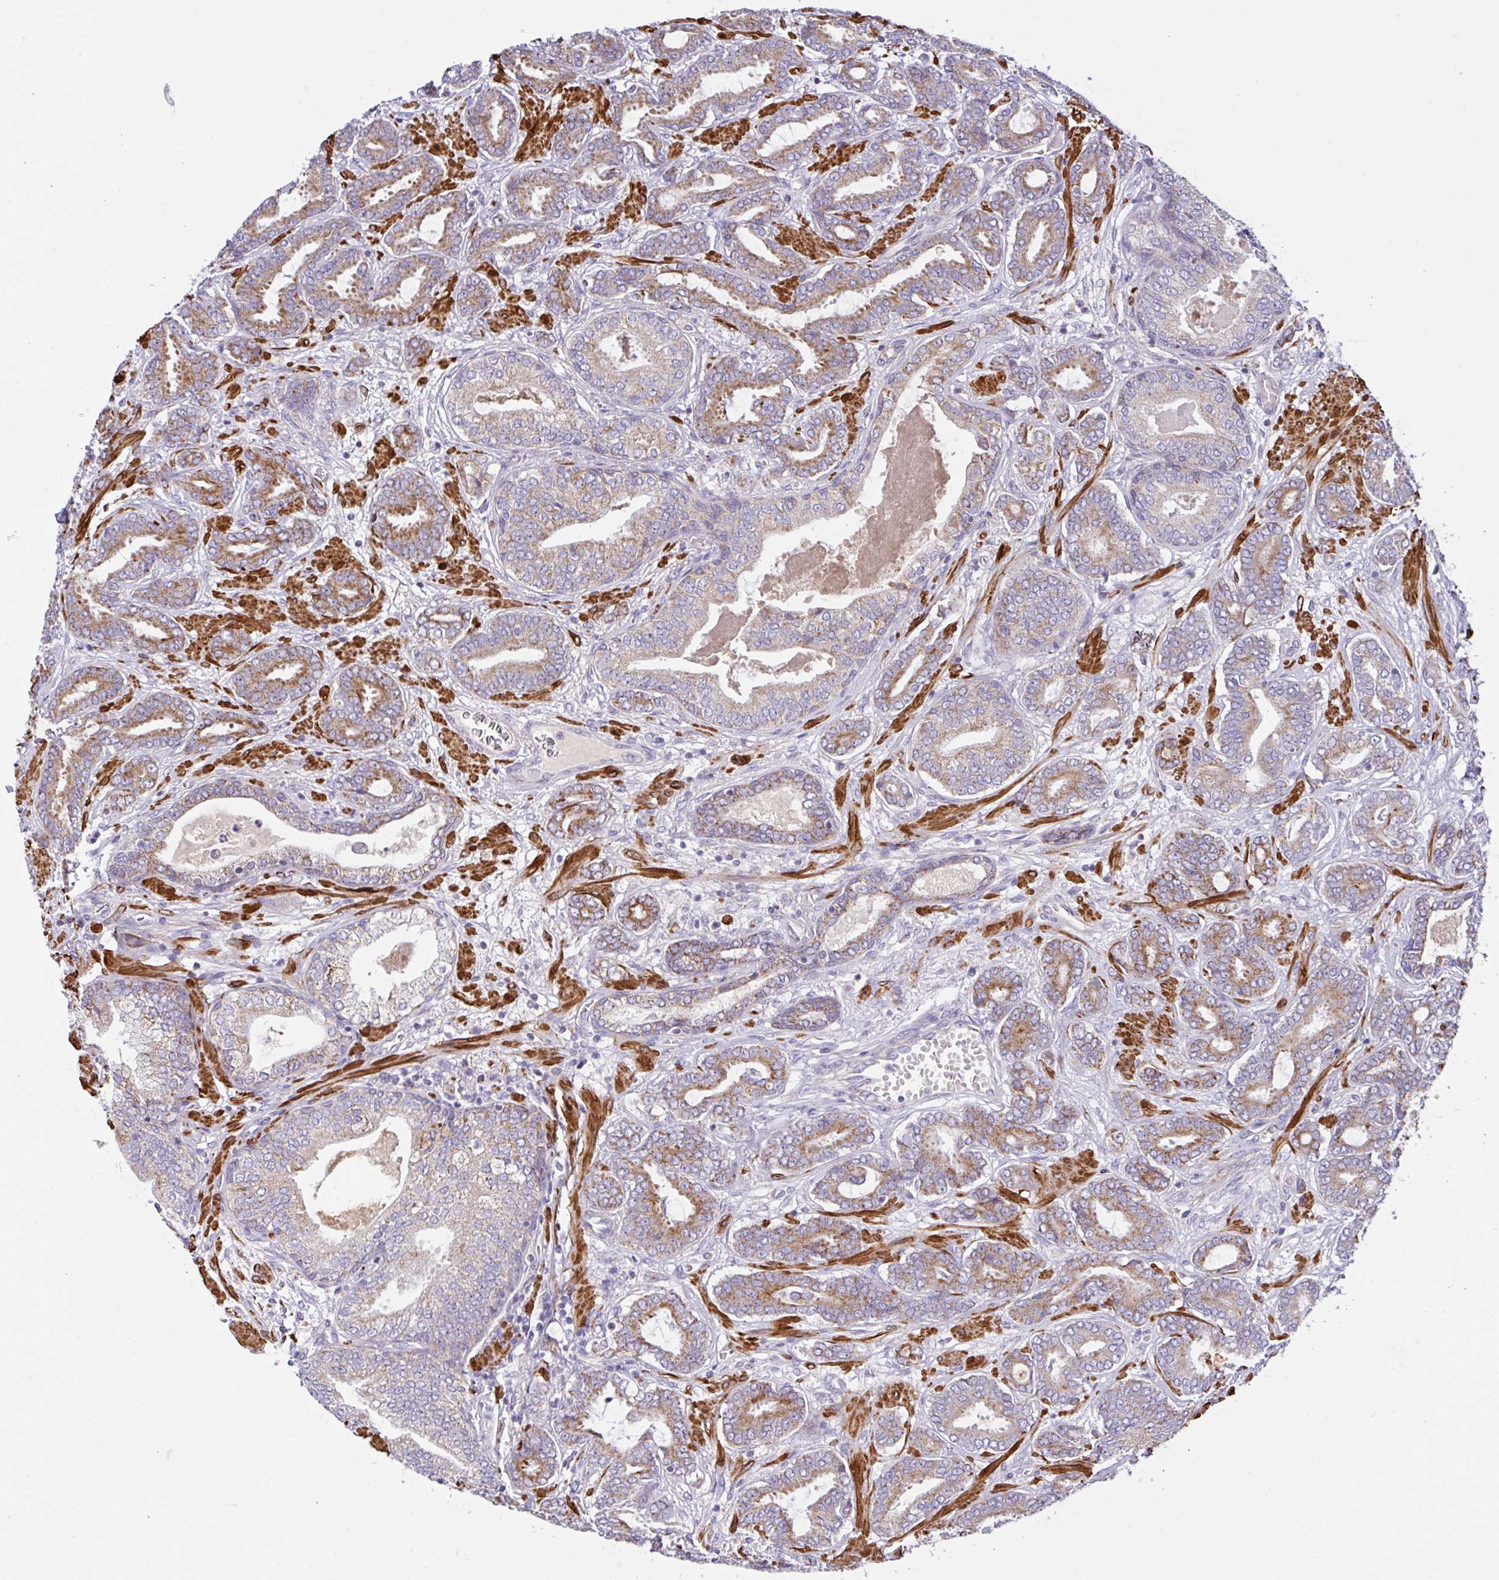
{"staining": {"intensity": "moderate", "quantity": ">75%", "location": "cytoplasmic/membranous"}, "tissue": "prostate cancer", "cell_type": "Tumor cells", "image_type": "cancer", "snomed": [{"axis": "morphology", "description": "Adenocarcinoma, High grade"}, {"axis": "topography", "description": "Prostate"}], "caption": "IHC micrograph of neoplastic tissue: human prostate cancer stained using immunohistochemistry reveals medium levels of moderate protein expression localized specifically in the cytoplasmic/membranous of tumor cells, appearing as a cytoplasmic/membranous brown color.", "gene": "CHDH", "patient": {"sex": "male", "age": 62}}